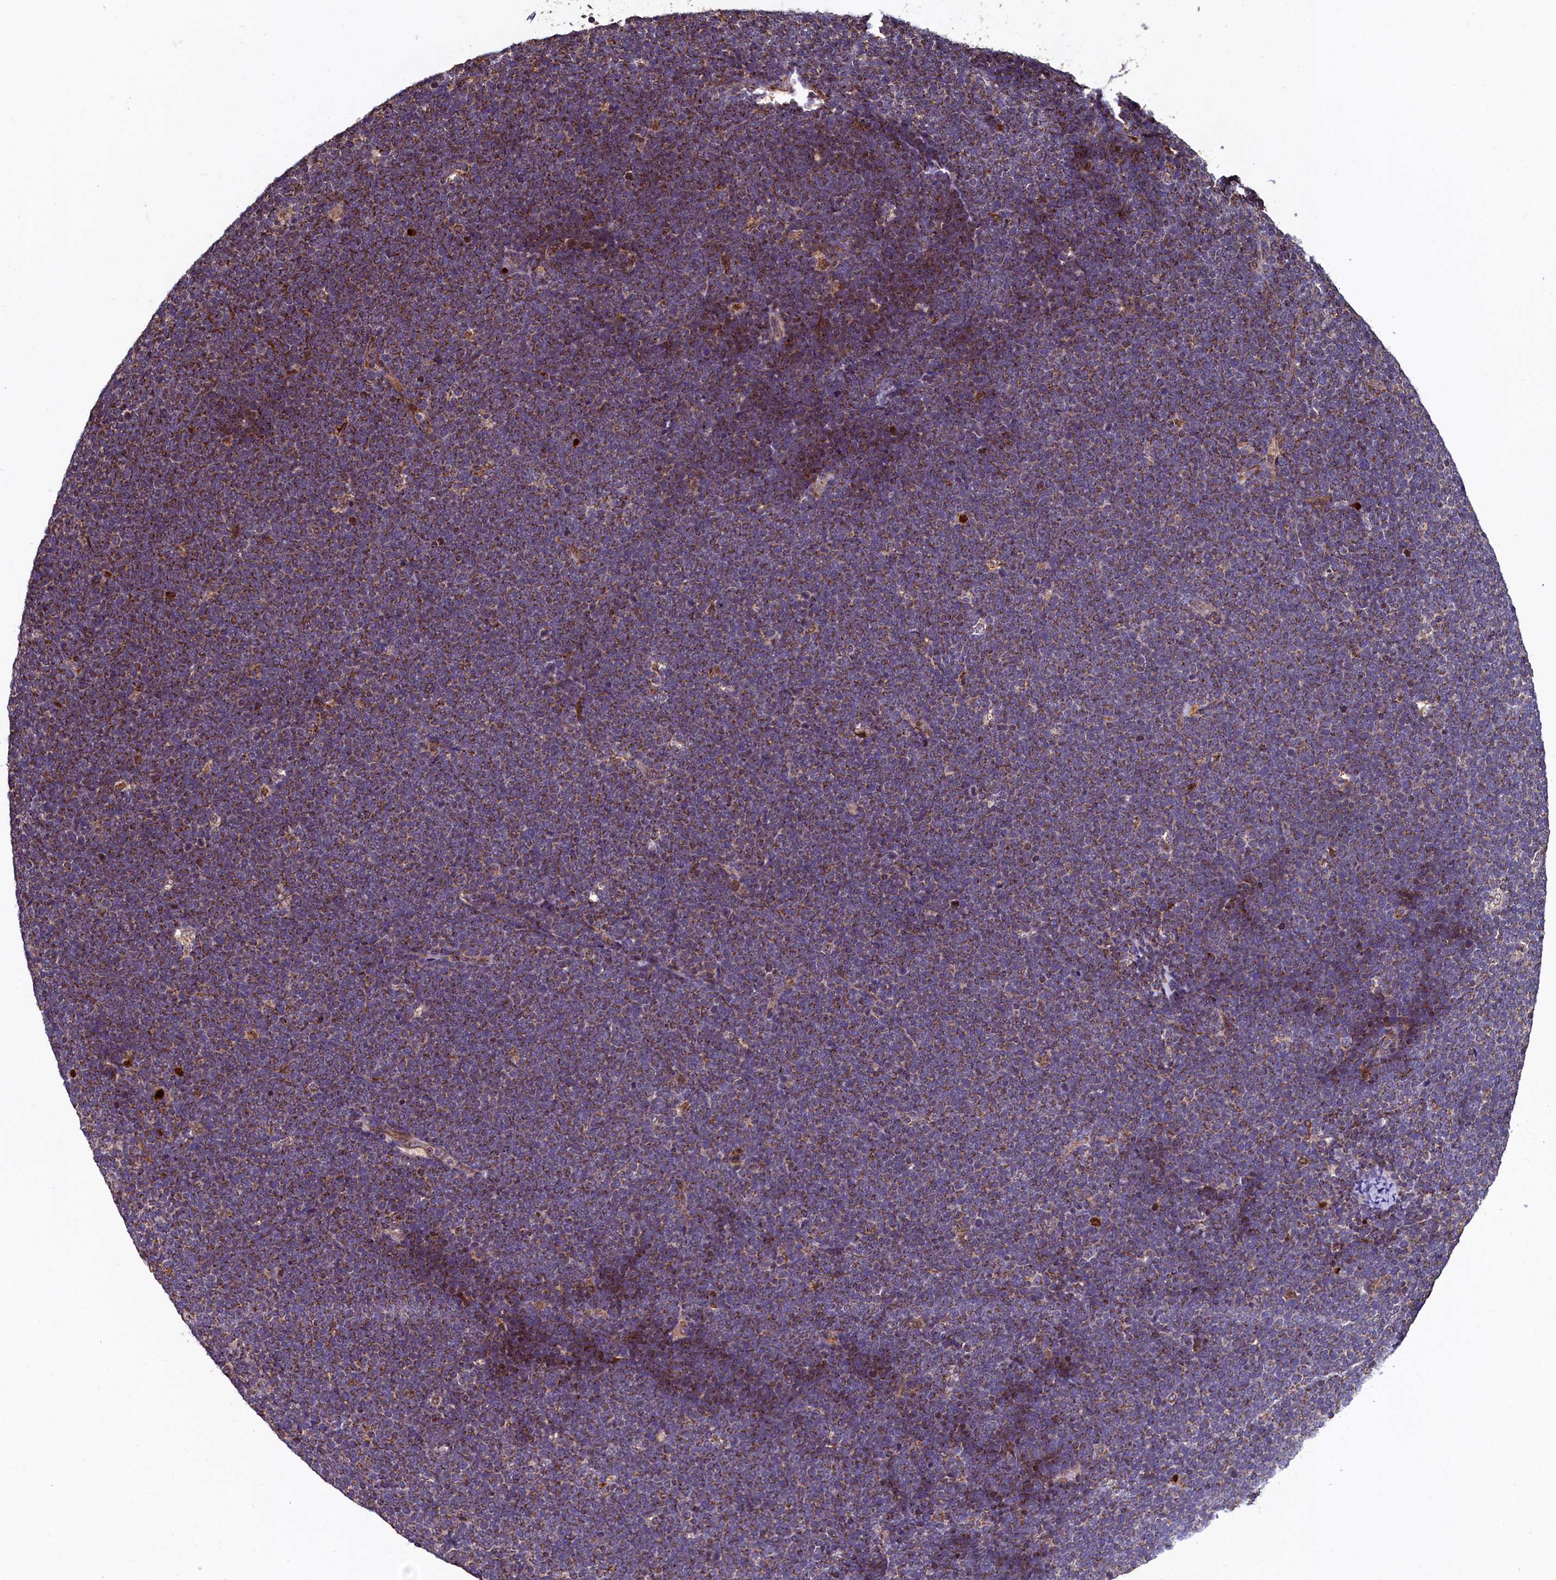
{"staining": {"intensity": "moderate", "quantity": "25%-75%", "location": "cytoplasmic/membranous"}, "tissue": "lymphoma", "cell_type": "Tumor cells", "image_type": "cancer", "snomed": [{"axis": "morphology", "description": "Malignant lymphoma, non-Hodgkin's type, High grade"}, {"axis": "topography", "description": "Lymph node"}], "caption": "Immunohistochemistry (IHC) (DAB) staining of malignant lymphoma, non-Hodgkin's type (high-grade) shows moderate cytoplasmic/membranous protein staining in about 25%-75% of tumor cells. (Stains: DAB in brown, nuclei in blue, Microscopy: brightfield microscopy at high magnification).", "gene": "NCKAP5L", "patient": {"sex": "male", "age": 13}}